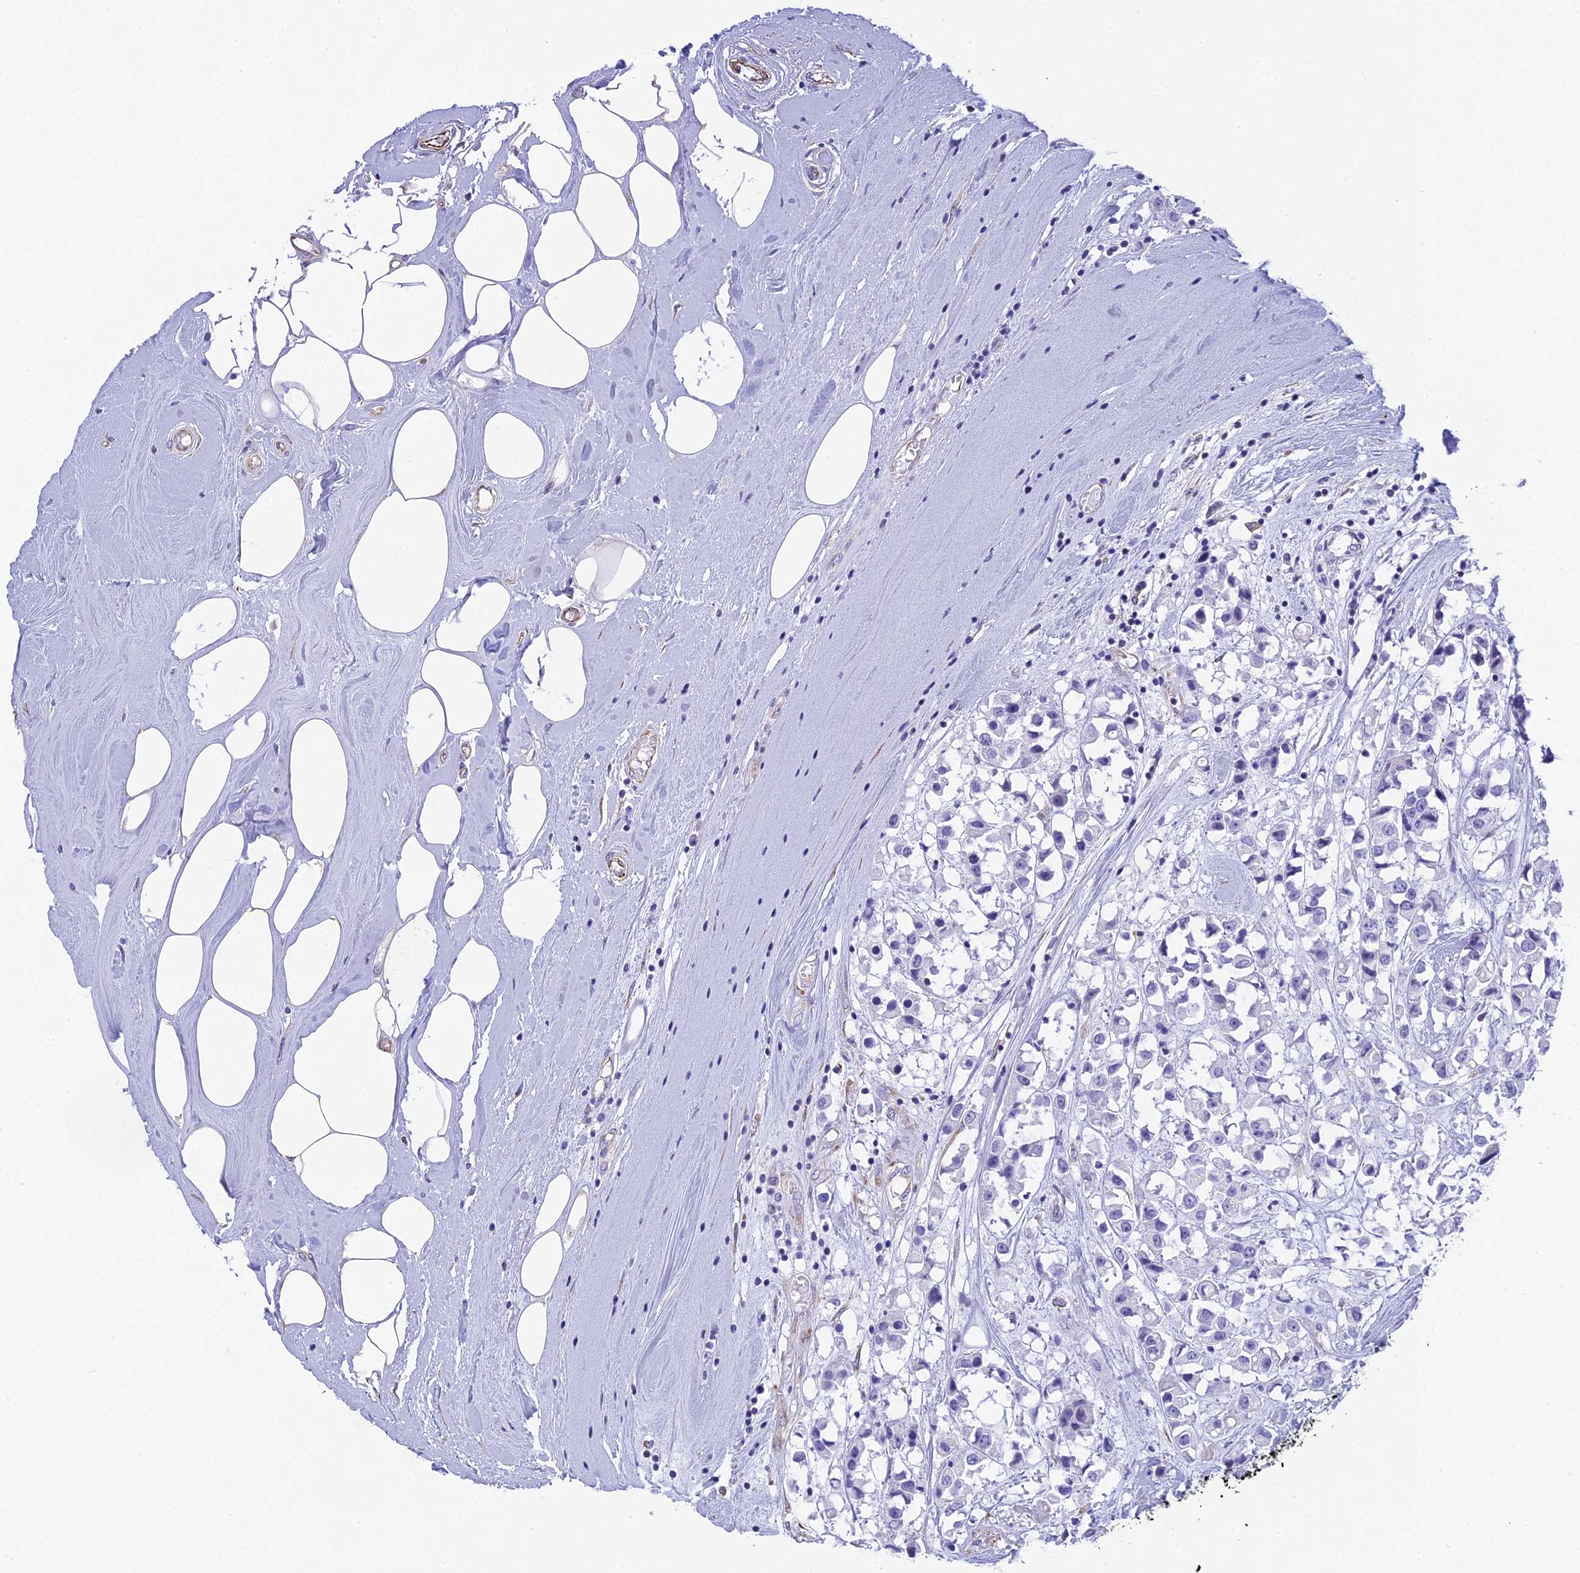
{"staining": {"intensity": "negative", "quantity": "none", "location": "none"}, "tissue": "breast cancer", "cell_type": "Tumor cells", "image_type": "cancer", "snomed": [{"axis": "morphology", "description": "Duct carcinoma"}, {"axis": "topography", "description": "Breast"}], "caption": "Immunohistochemistry micrograph of human breast cancer stained for a protein (brown), which reveals no positivity in tumor cells.", "gene": "TACSTD2", "patient": {"sex": "female", "age": 61}}